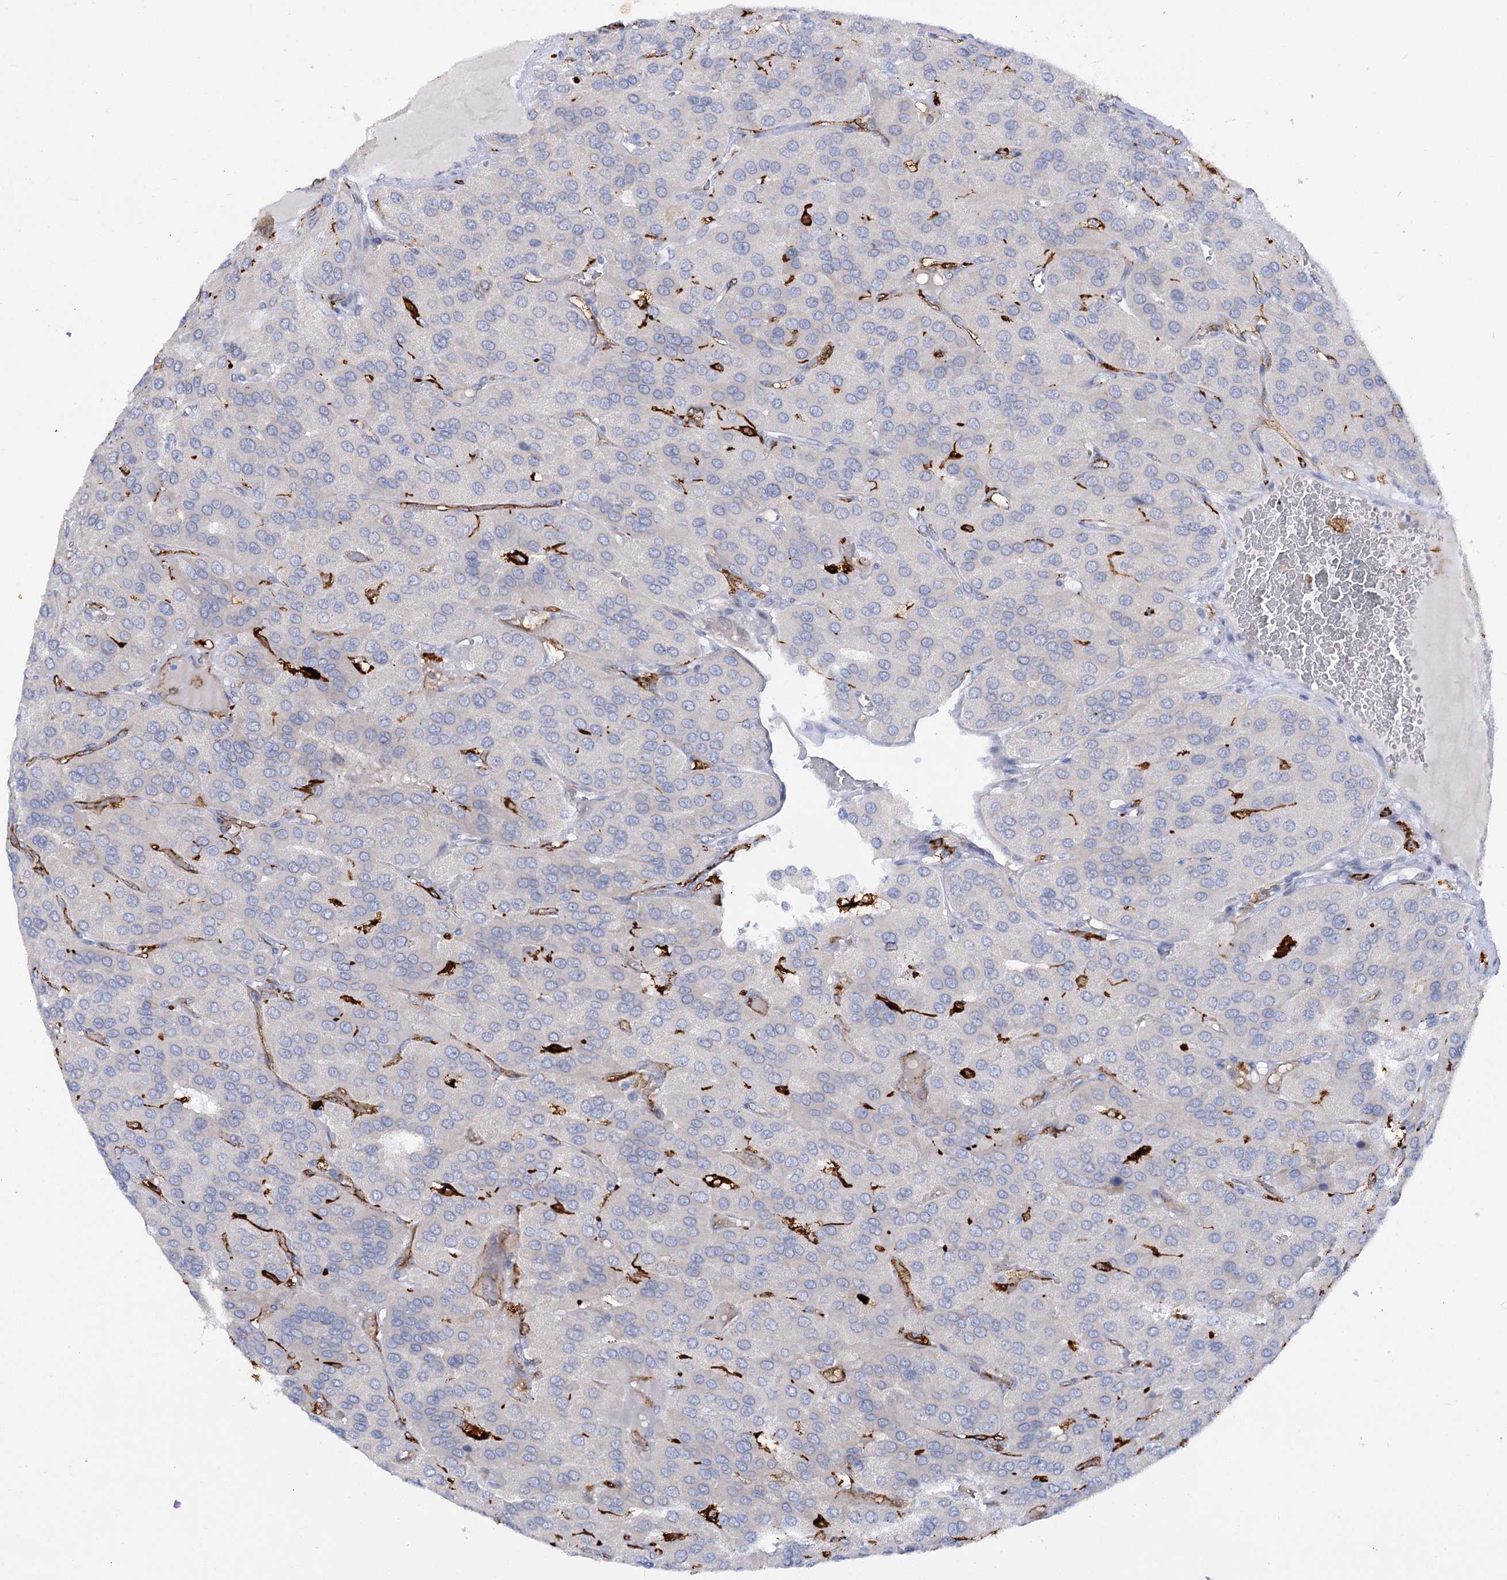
{"staining": {"intensity": "negative", "quantity": "none", "location": "none"}, "tissue": "parathyroid gland", "cell_type": "Glandular cells", "image_type": "normal", "snomed": [{"axis": "morphology", "description": "Normal tissue, NOS"}, {"axis": "morphology", "description": "Adenoma, NOS"}, {"axis": "topography", "description": "Parathyroid gland"}], "caption": "The immunohistochemistry (IHC) photomicrograph has no significant staining in glandular cells of parathyroid gland. The staining is performed using DAB brown chromogen with nuclei counter-stained in using hematoxylin.", "gene": "PIWIL4", "patient": {"sex": "female", "age": 86}}